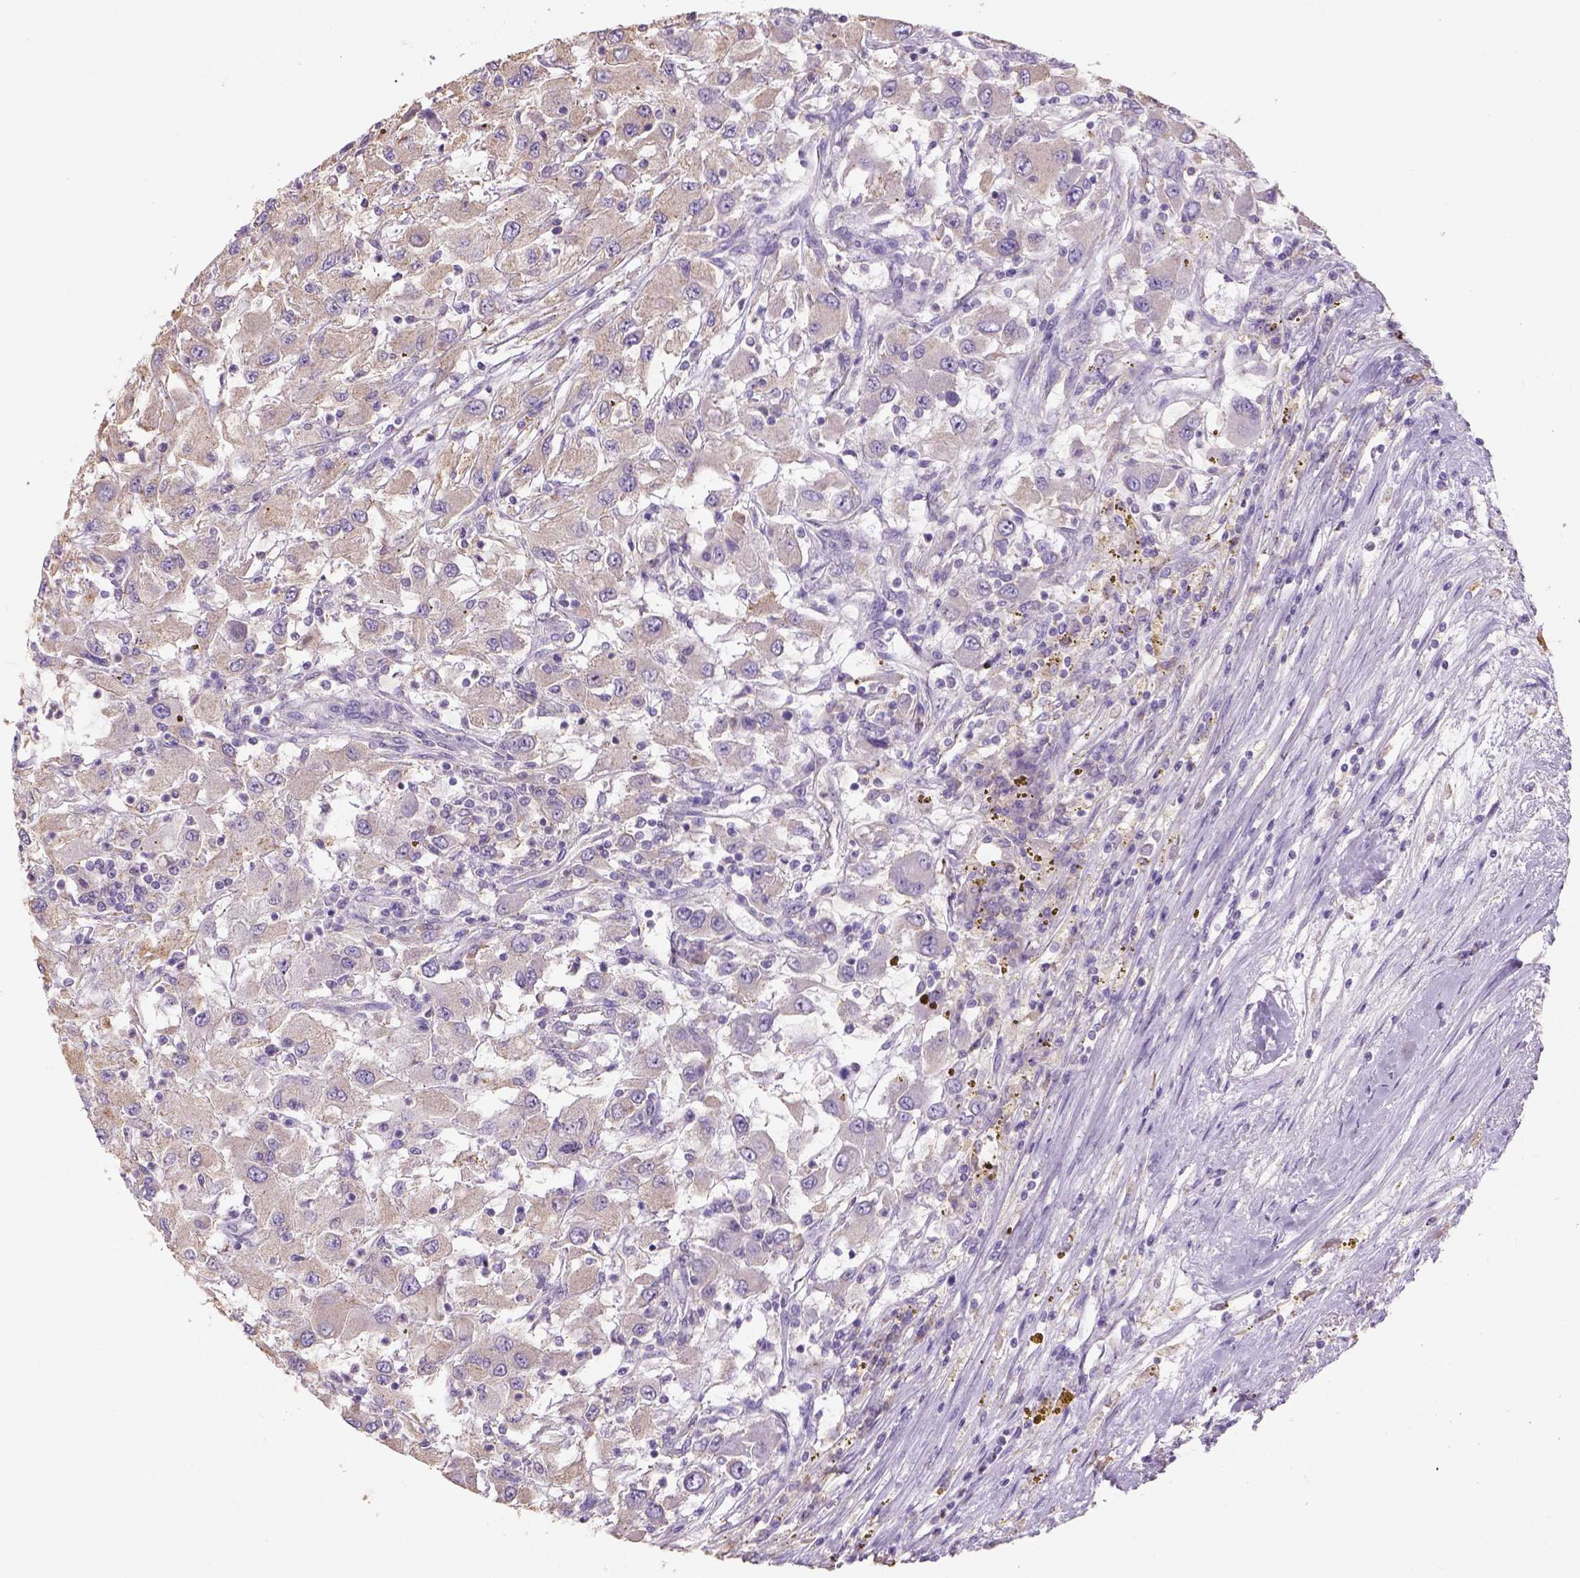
{"staining": {"intensity": "weak", "quantity": "25%-75%", "location": "cytoplasmic/membranous"}, "tissue": "renal cancer", "cell_type": "Tumor cells", "image_type": "cancer", "snomed": [{"axis": "morphology", "description": "Adenocarcinoma, NOS"}, {"axis": "topography", "description": "Kidney"}], "caption": "A high-resolution photomicrograph shows immunohistochemistry staining of renal adenocarcinoma, which demonstrates weak cytoplasmic/membranous expression in about 25%-75% of tumor cells.", "gene": "NAALAD2", "patient": {"sex": "female", "age": 67}}